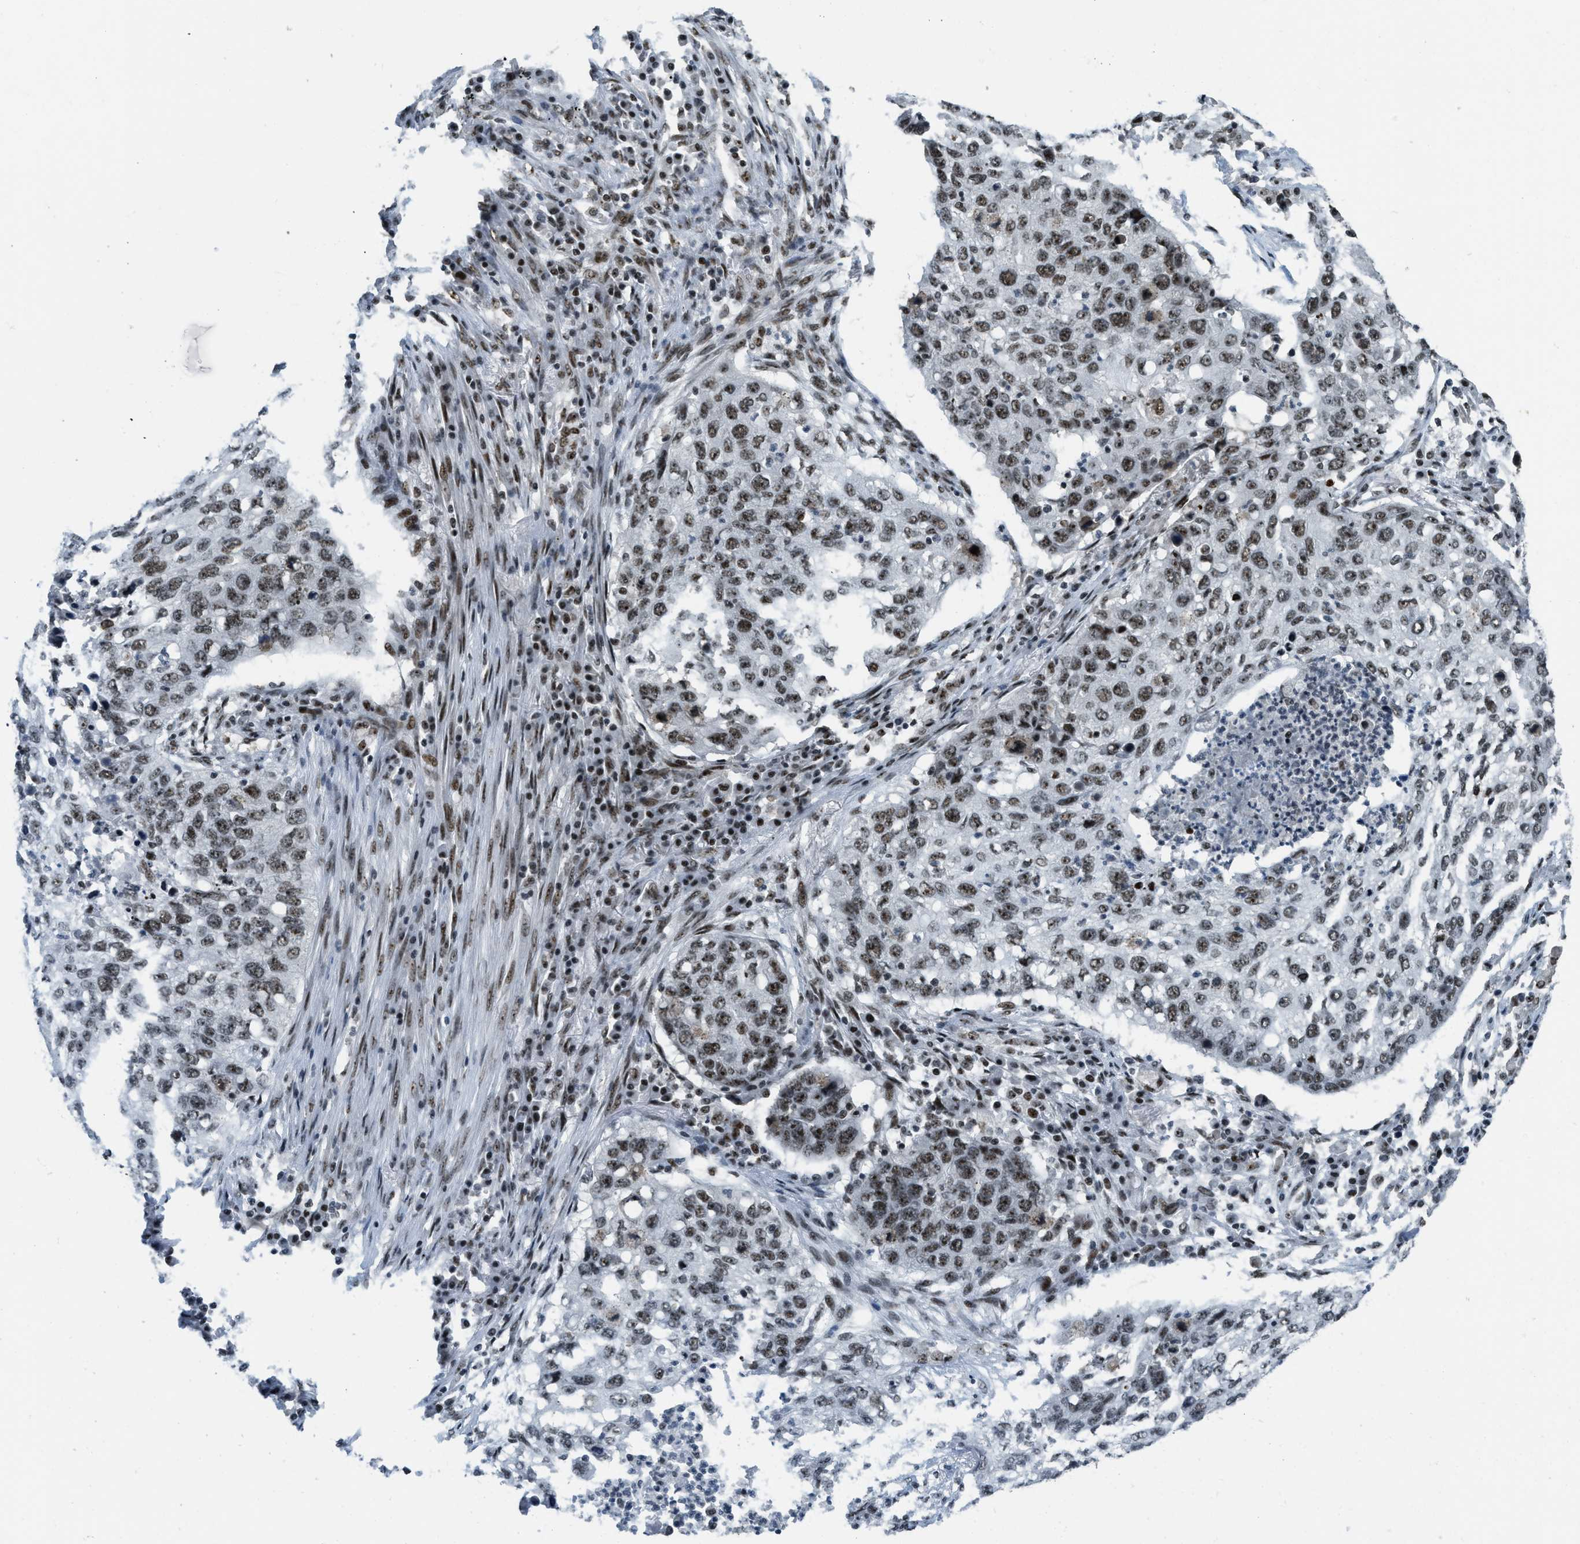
{"staining": {"intensity": "weak", "quantity": ">75%", "location": "nuclear"}, "tissue": "lung cancer", "cell_type": "Tumor cells", "image_type": "cancer", "snomed": [{"axis": "morphology", "description": "Squamous cell carcinoma, NOS"}, {"axis": "topography", "description": "Lung"}], "caption": "This image displays IHC staining of human lung cancer, with low weak nuclear positivity in approximately >75% of tumor cells.", "gene": "URB1", "patient": {"sex": "female", "age": 63}}